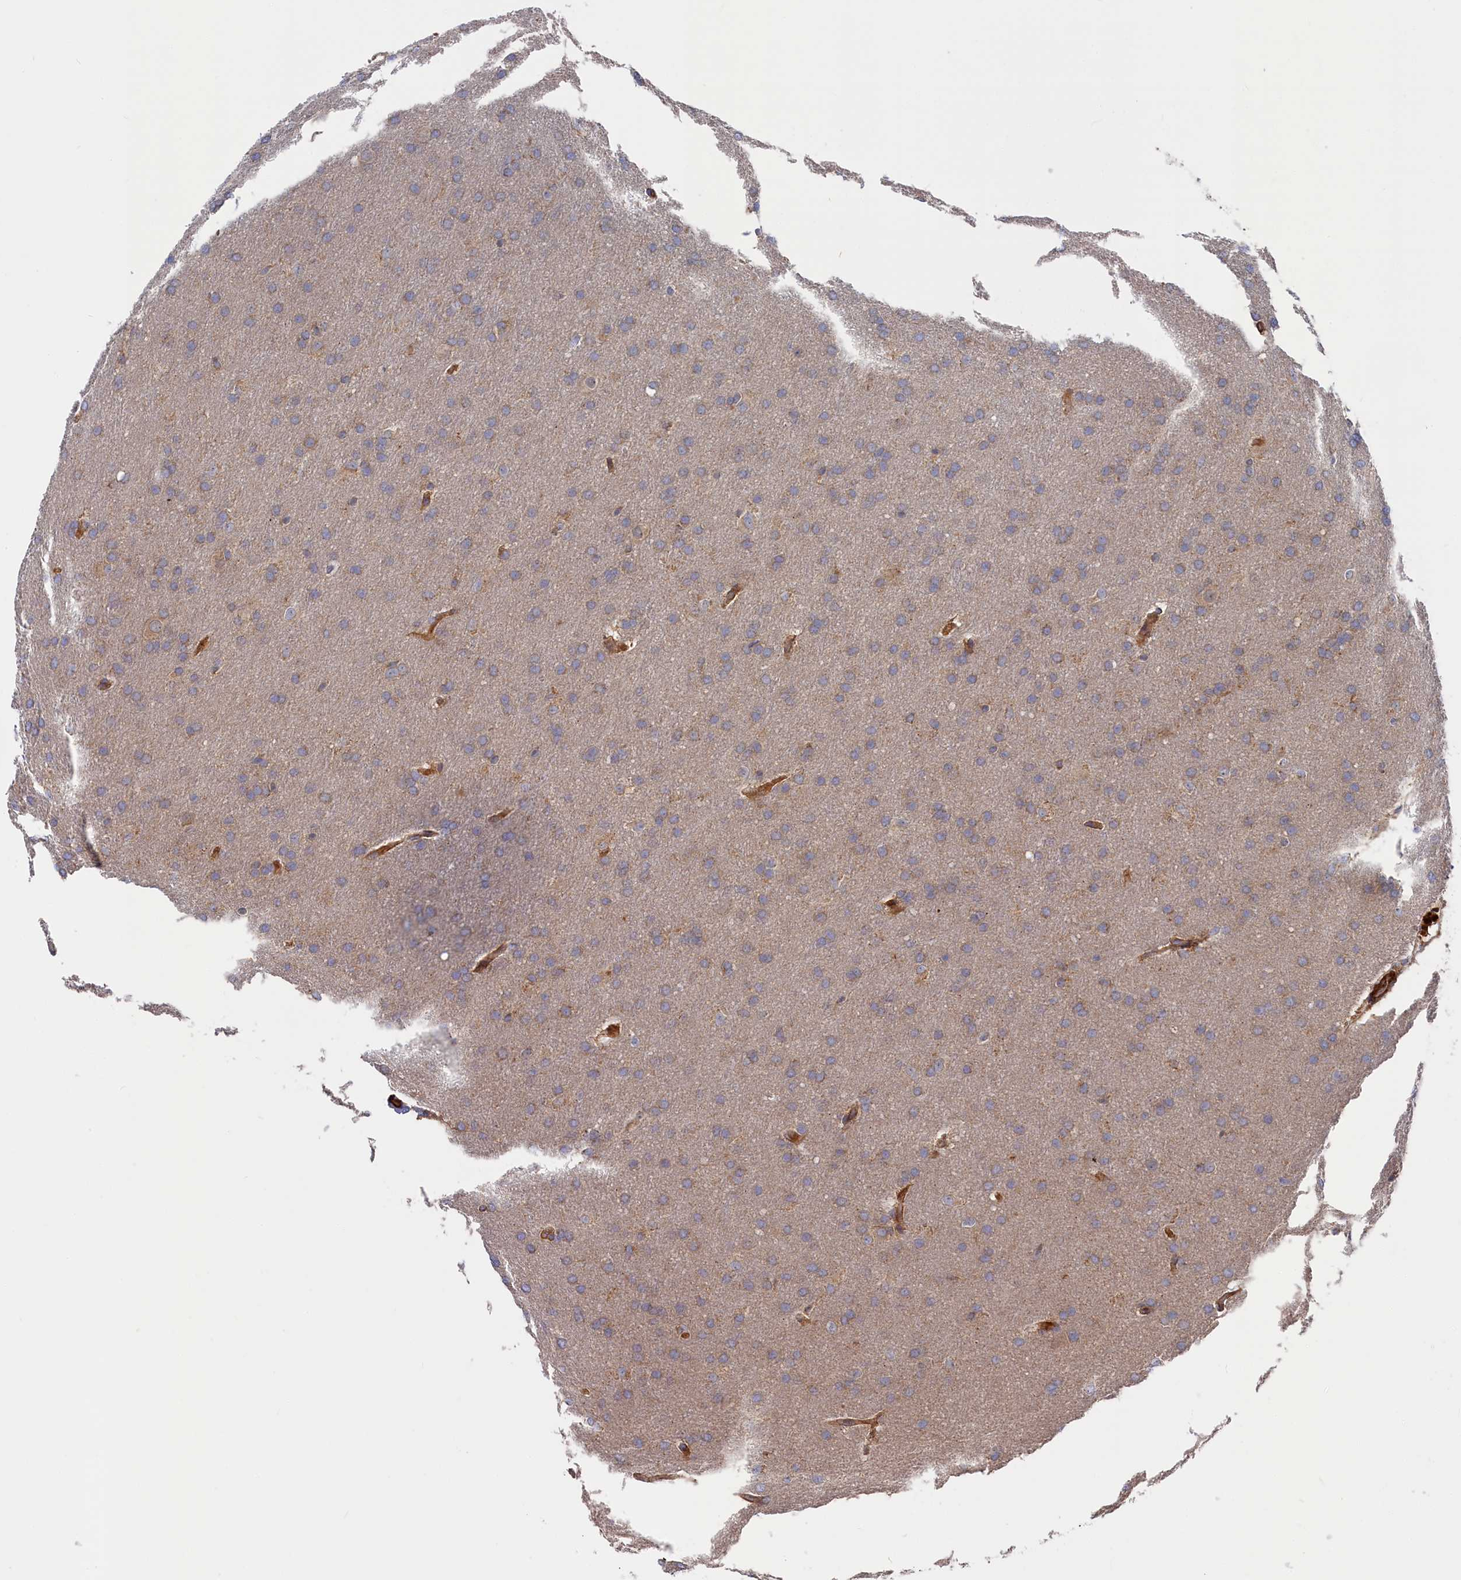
{"staining": {"intensity": "weak", "quantity": "<25%", "location": "cytoplasmic/membranous"}, "tissue": "glioma", "cell_type": "Tumor cells", "image_type": "cancer", "snomed": [{"axis": "morphology", "description": "Glioma, malignant, Low grade"}, {"axis": "topography", "description": "Brain"}], "caption": "An IHC image of malignant glioma (low-grade) is shown. There is no staining in tumor cells of malignant glioma (low-grade). The staining was performed using DAB (3,3'-diaminobenzidine) to visualize the protein expression in brown, while the nuclei were stained in blue with hematoxylin (Magnification: 20x).", "gene": "LDHD", "patient": {"sex": "female", "age": 32}}